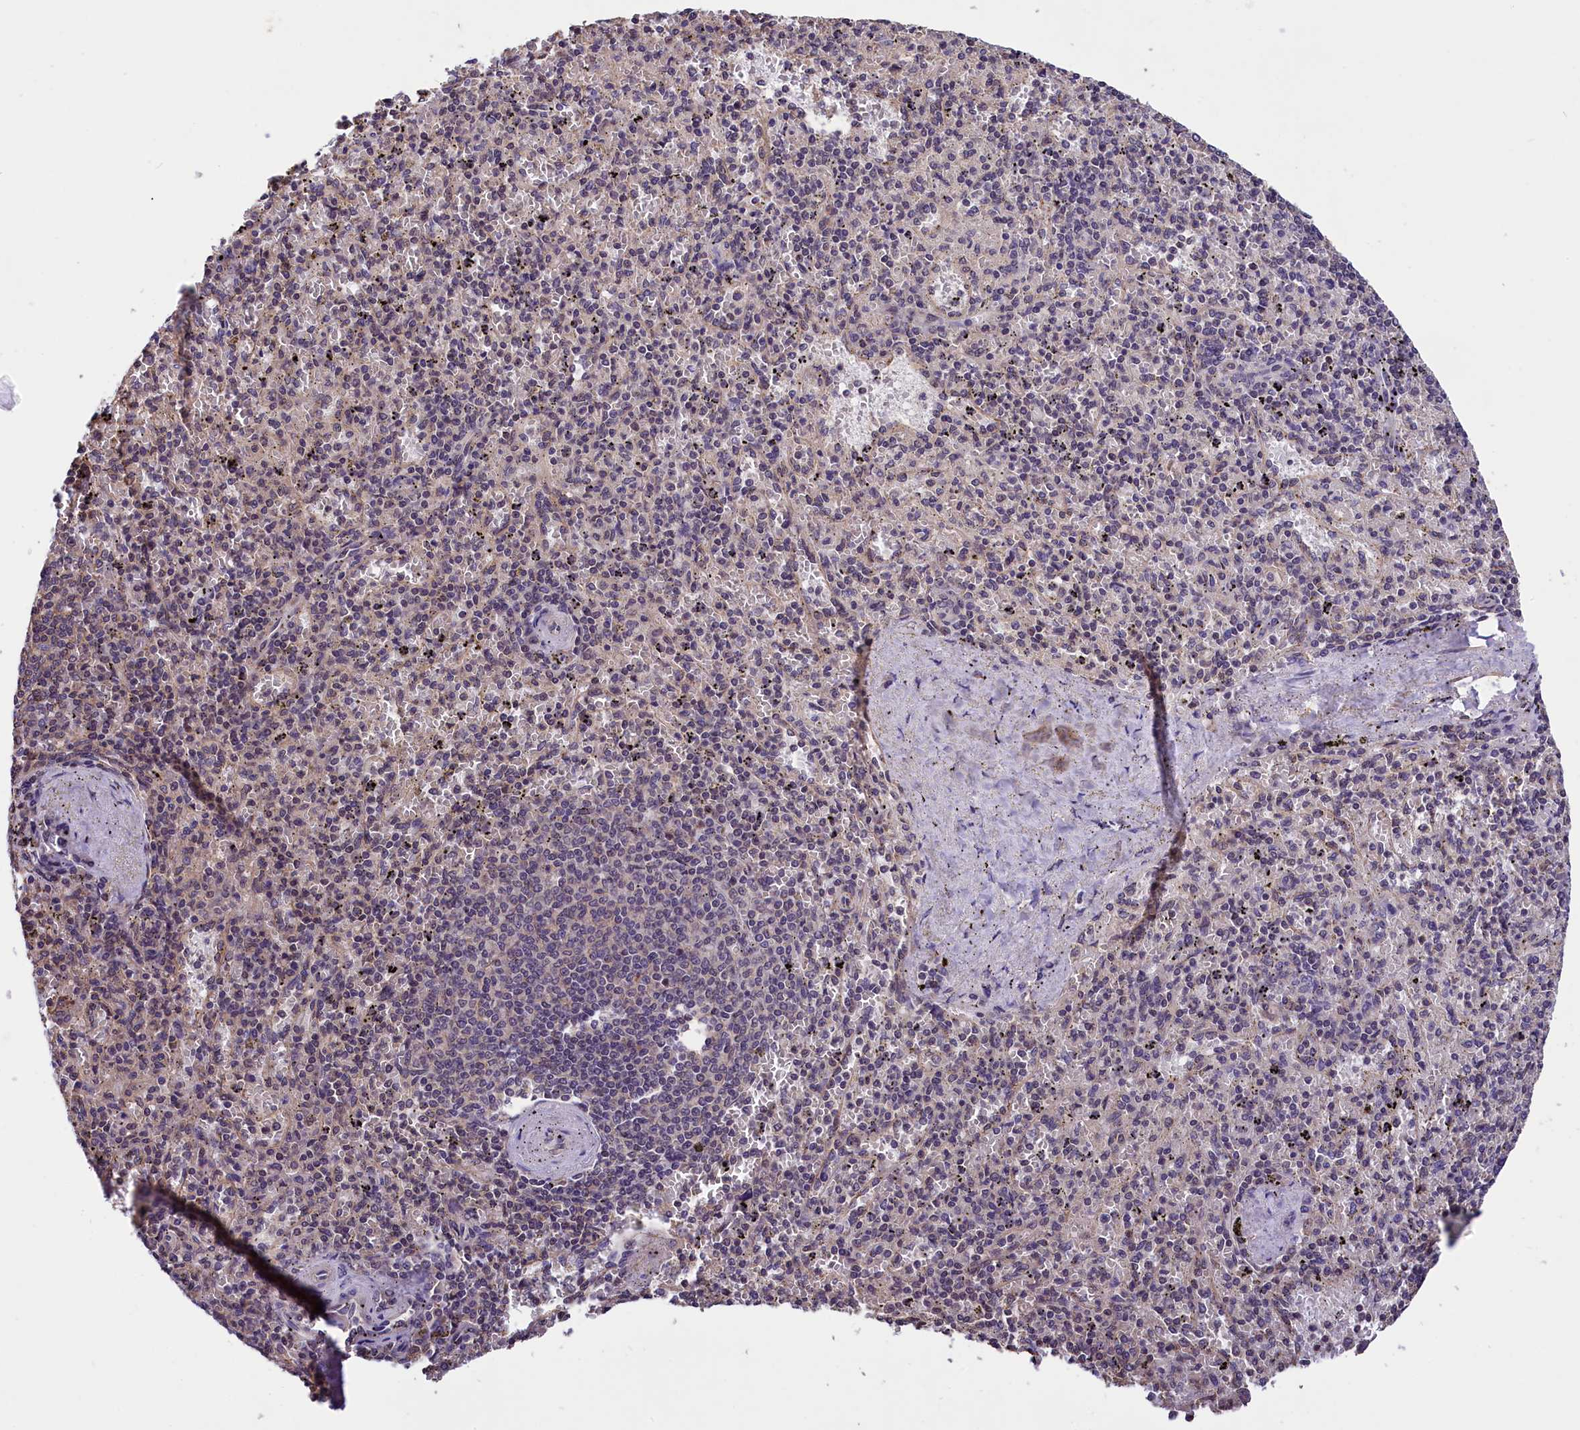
{"staining": {"intensity": "weak", "quantity": "25%-75%", "location": "nuclear"}, "tissue": "spleen", "cell_type": "Cells in red pulp", "image_type": "normal", "snomed": [{"axis": "morphology", "description": "Normal tissue, NOS"}, {"axis": "topography", "description": "Spleen"}], "caption": "Brown immunohistochemical staining in benign spleen reveals weak nuclear expression in approximately 25%-75% of cells in red pulp.", "gene": "ZC3H4", "patient": {"sex": "male", "age": 82}}